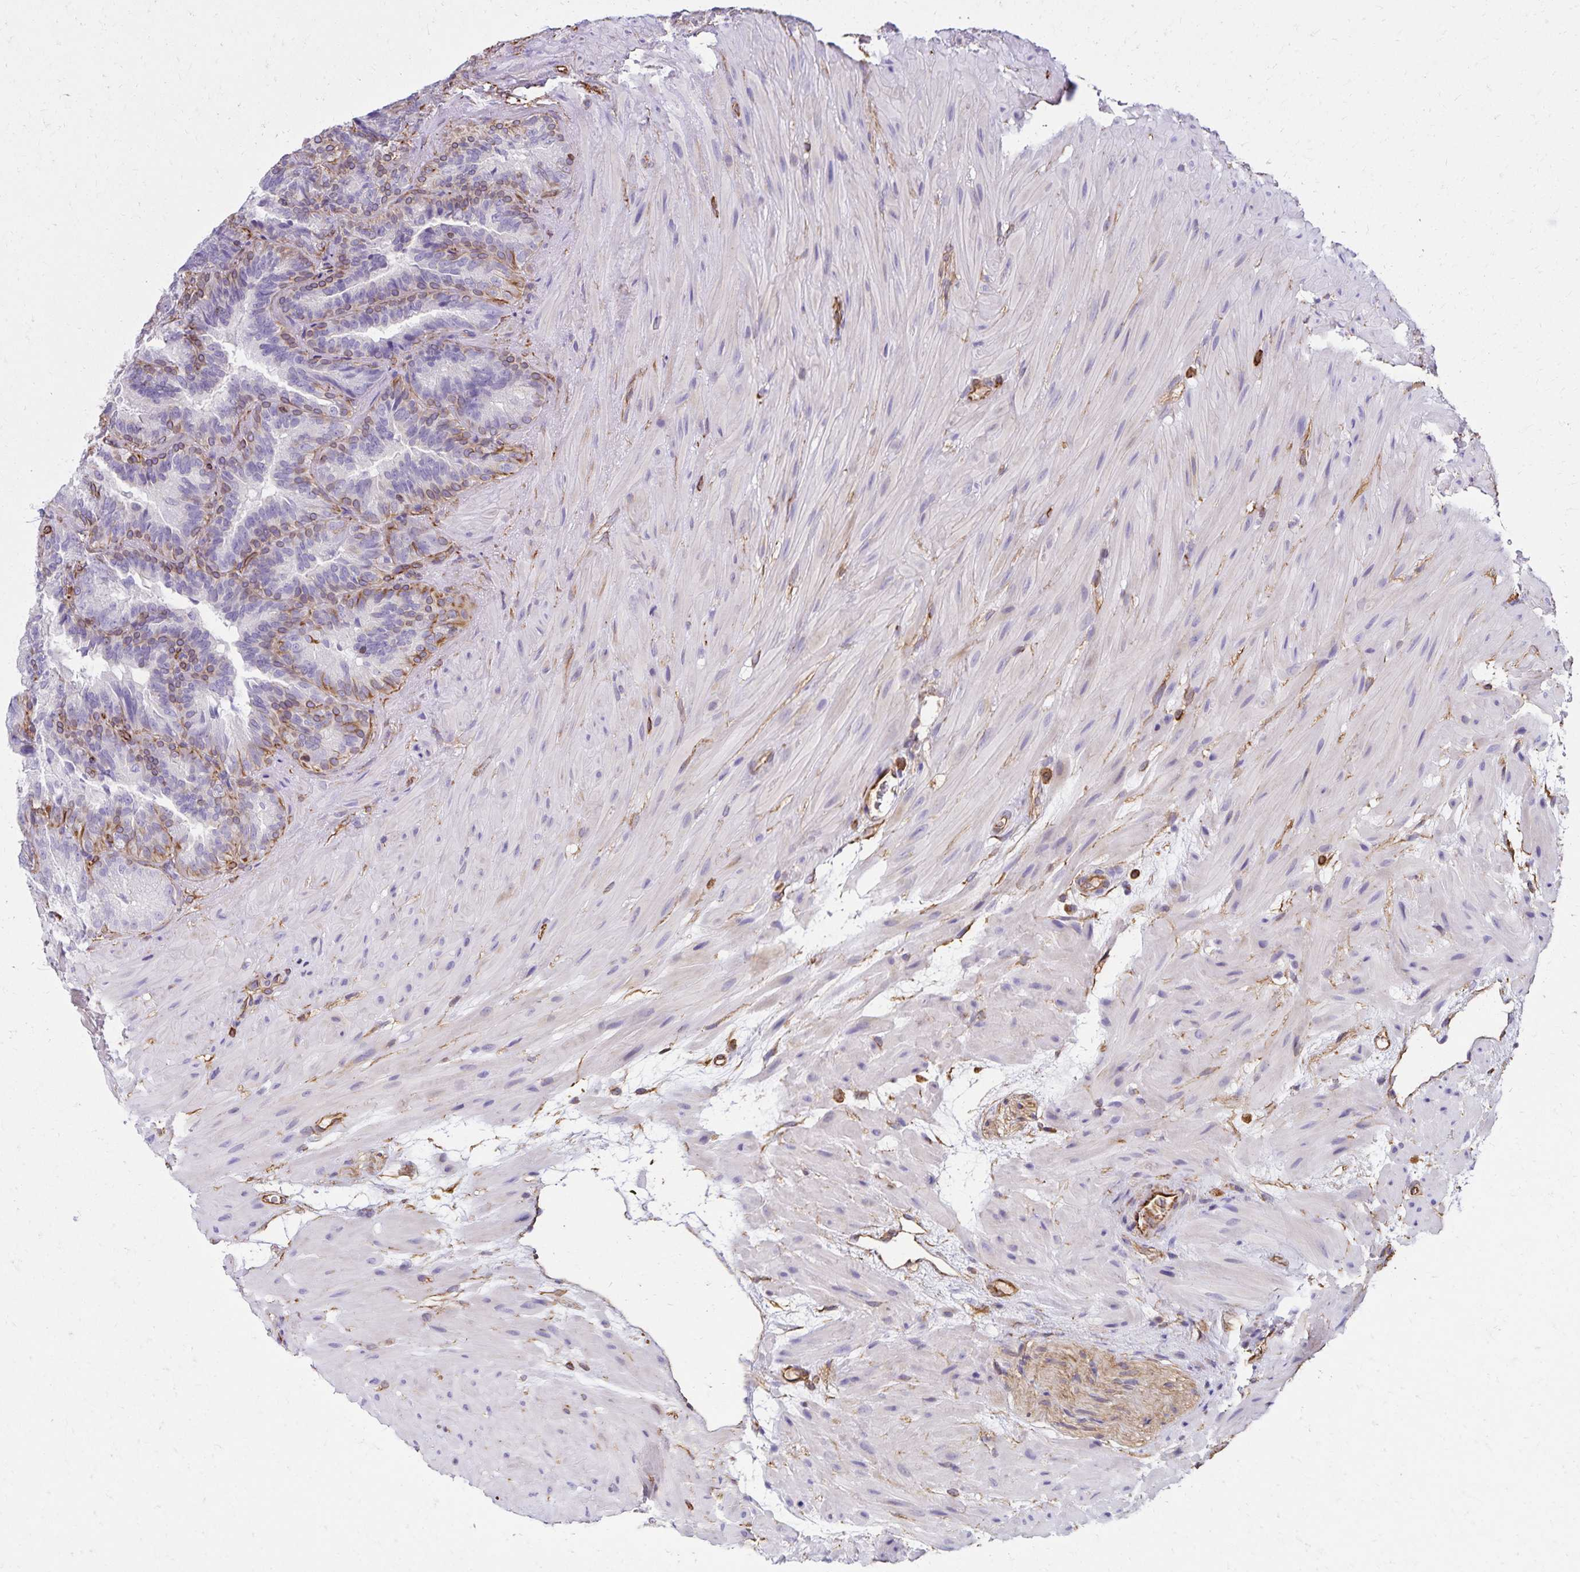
{"staining": {"intensity": "moderate", "quantity": "25%-75%", "location": "cytoplasmic/membranous"}, "tissue": "seminal vesicle", "cell_type": "Glandular cells", "image_type": "normal", "snomed": [{"axis": "morphology", "description": "Normal tissue, NOS"}, {"axis": "topography", "description": "Seminal veicle"}], "caption": "Immunohistochemical staining of unremarkable human seminal vesicle displays moderate cytoplasmic/membranous protein positivity in about 25%-75% of glandular cells. Using DAB (3,3'-diaminobenzidine) (brown) and hematoxylin (blue) stains, captured at high magnification using brightfield microscopy.", "gene": "TRPV6", "patient": {"sex": "male", "age": 60}}